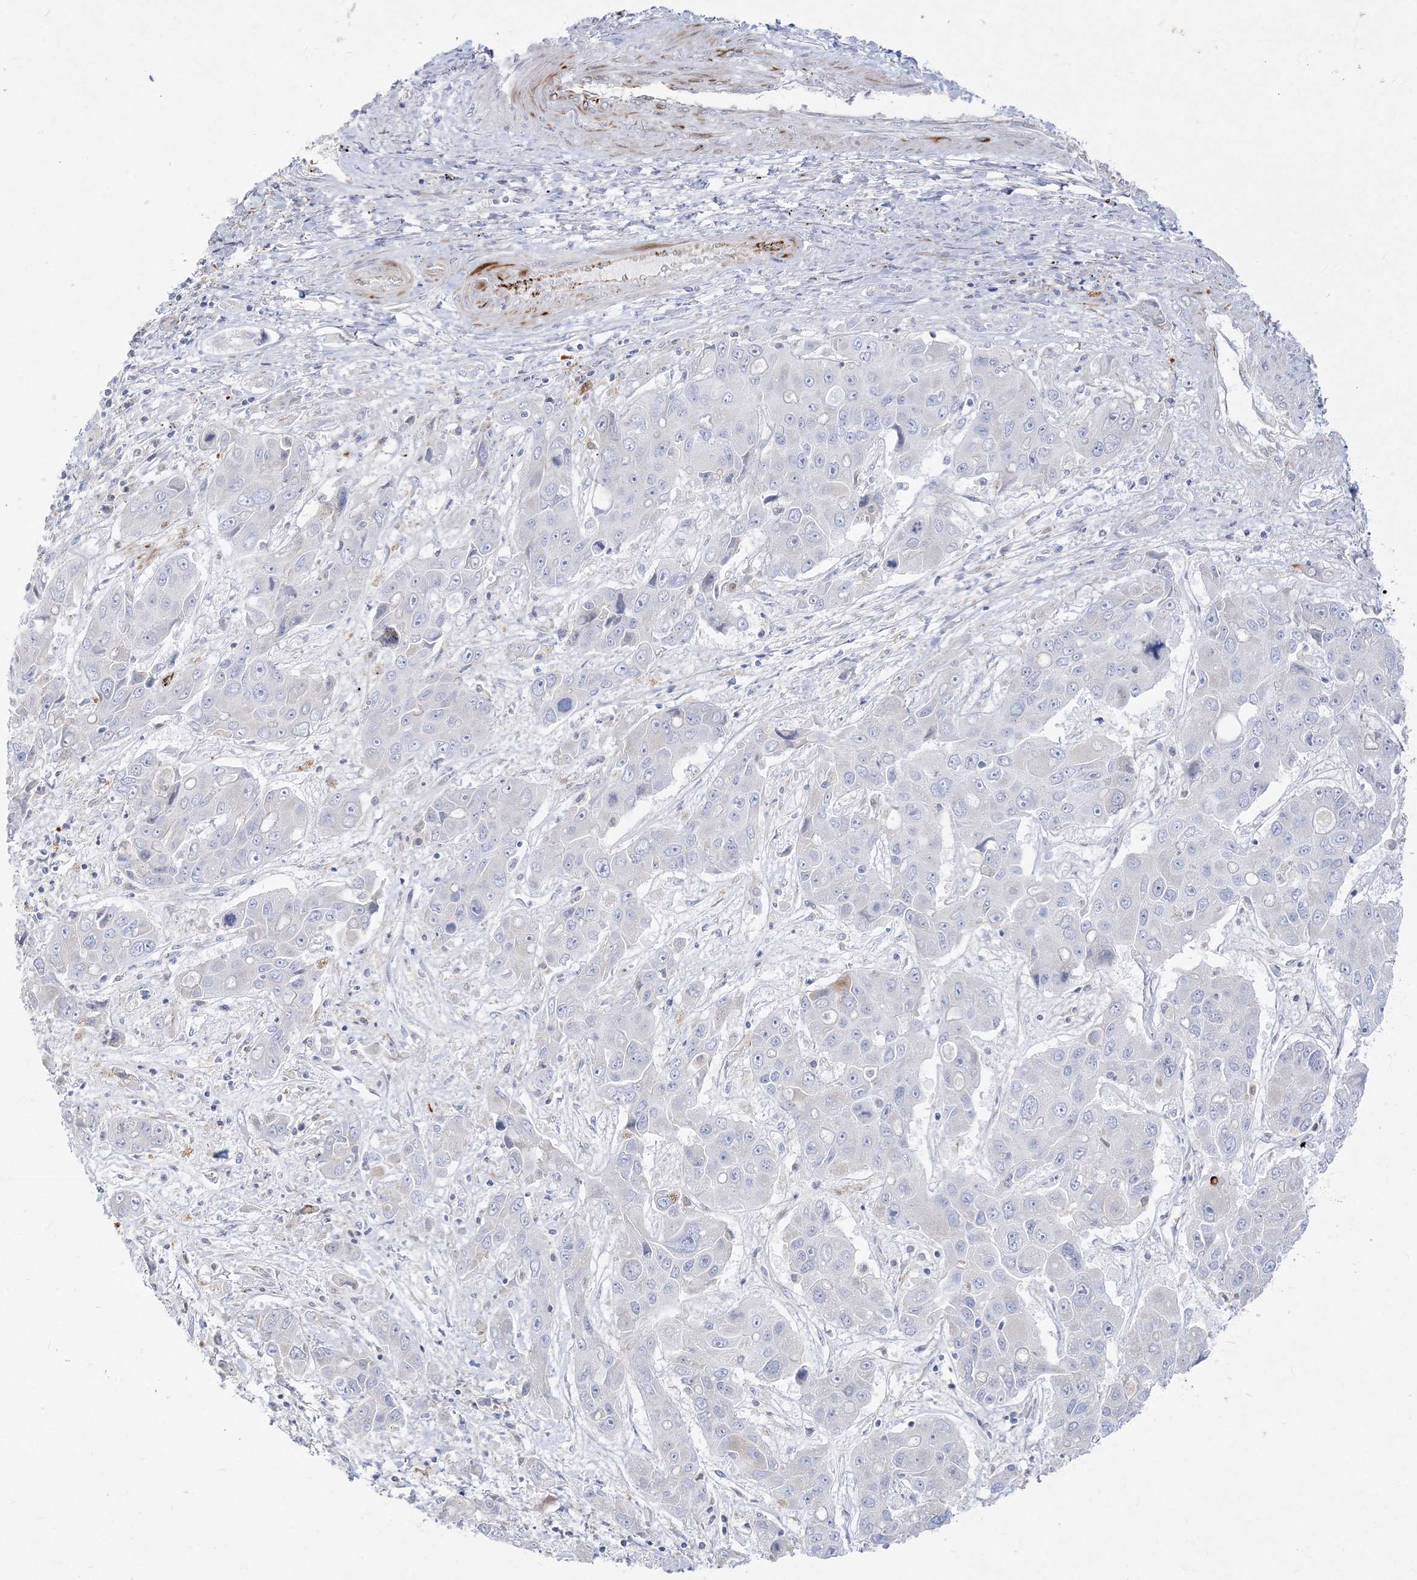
{"staining": {"intensity": "negative", "quantity": "none", "location": "none"}, "tissue": "liver cancer", "cell_type": "Tumor cells", "image_type": "cancer", "snomed": [{"axis": "morphology", "description": "Cholangiocarcinoma"}, {"axis": "topography", "description": "Liver"}], "caption": "A high-resolution photomicrograph shows immunohistochemistry staining of cholangiocarcinoma (liver), which shows no significant expression in tumor cells.", "gene": "GPAT2", "patient": {"sex": "male", "age": 67}}